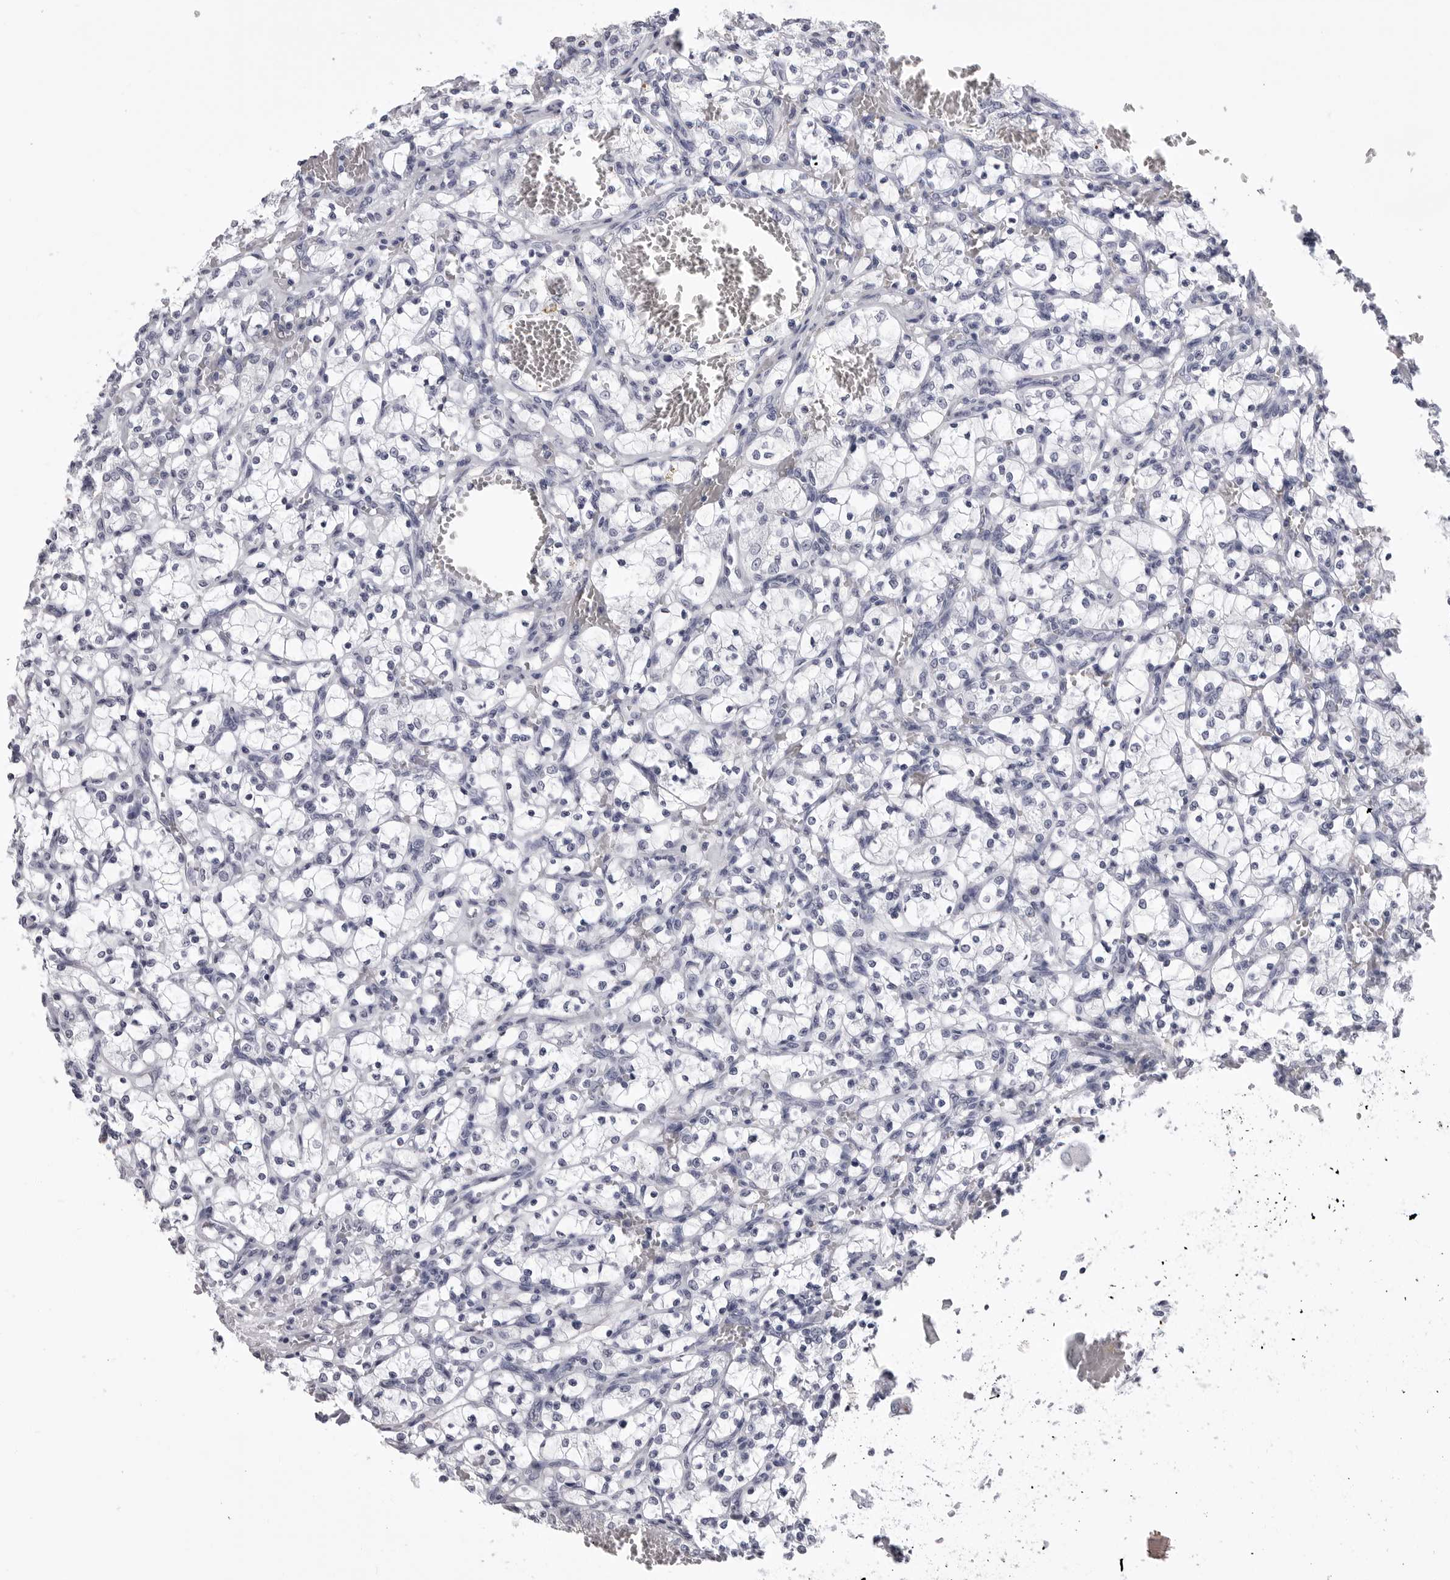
{"staining": {"intensity": "negative", "quantity": "none", "location": "none"}, "tissue": "renal cancer", "cell_type": "Tumor cells", "image_type": "cancer", "snomed": [{"axis": "morphology", "description": "Adenocarcinoma, NOS"}, {"axis": "topography", "description": "Kidney"}], "caption": "Micrograph shows no protein positivity in tumor cells of renal cancer tissue.", "gene": "LGALS4", "patient": {"sex": "female", "age": 69}}